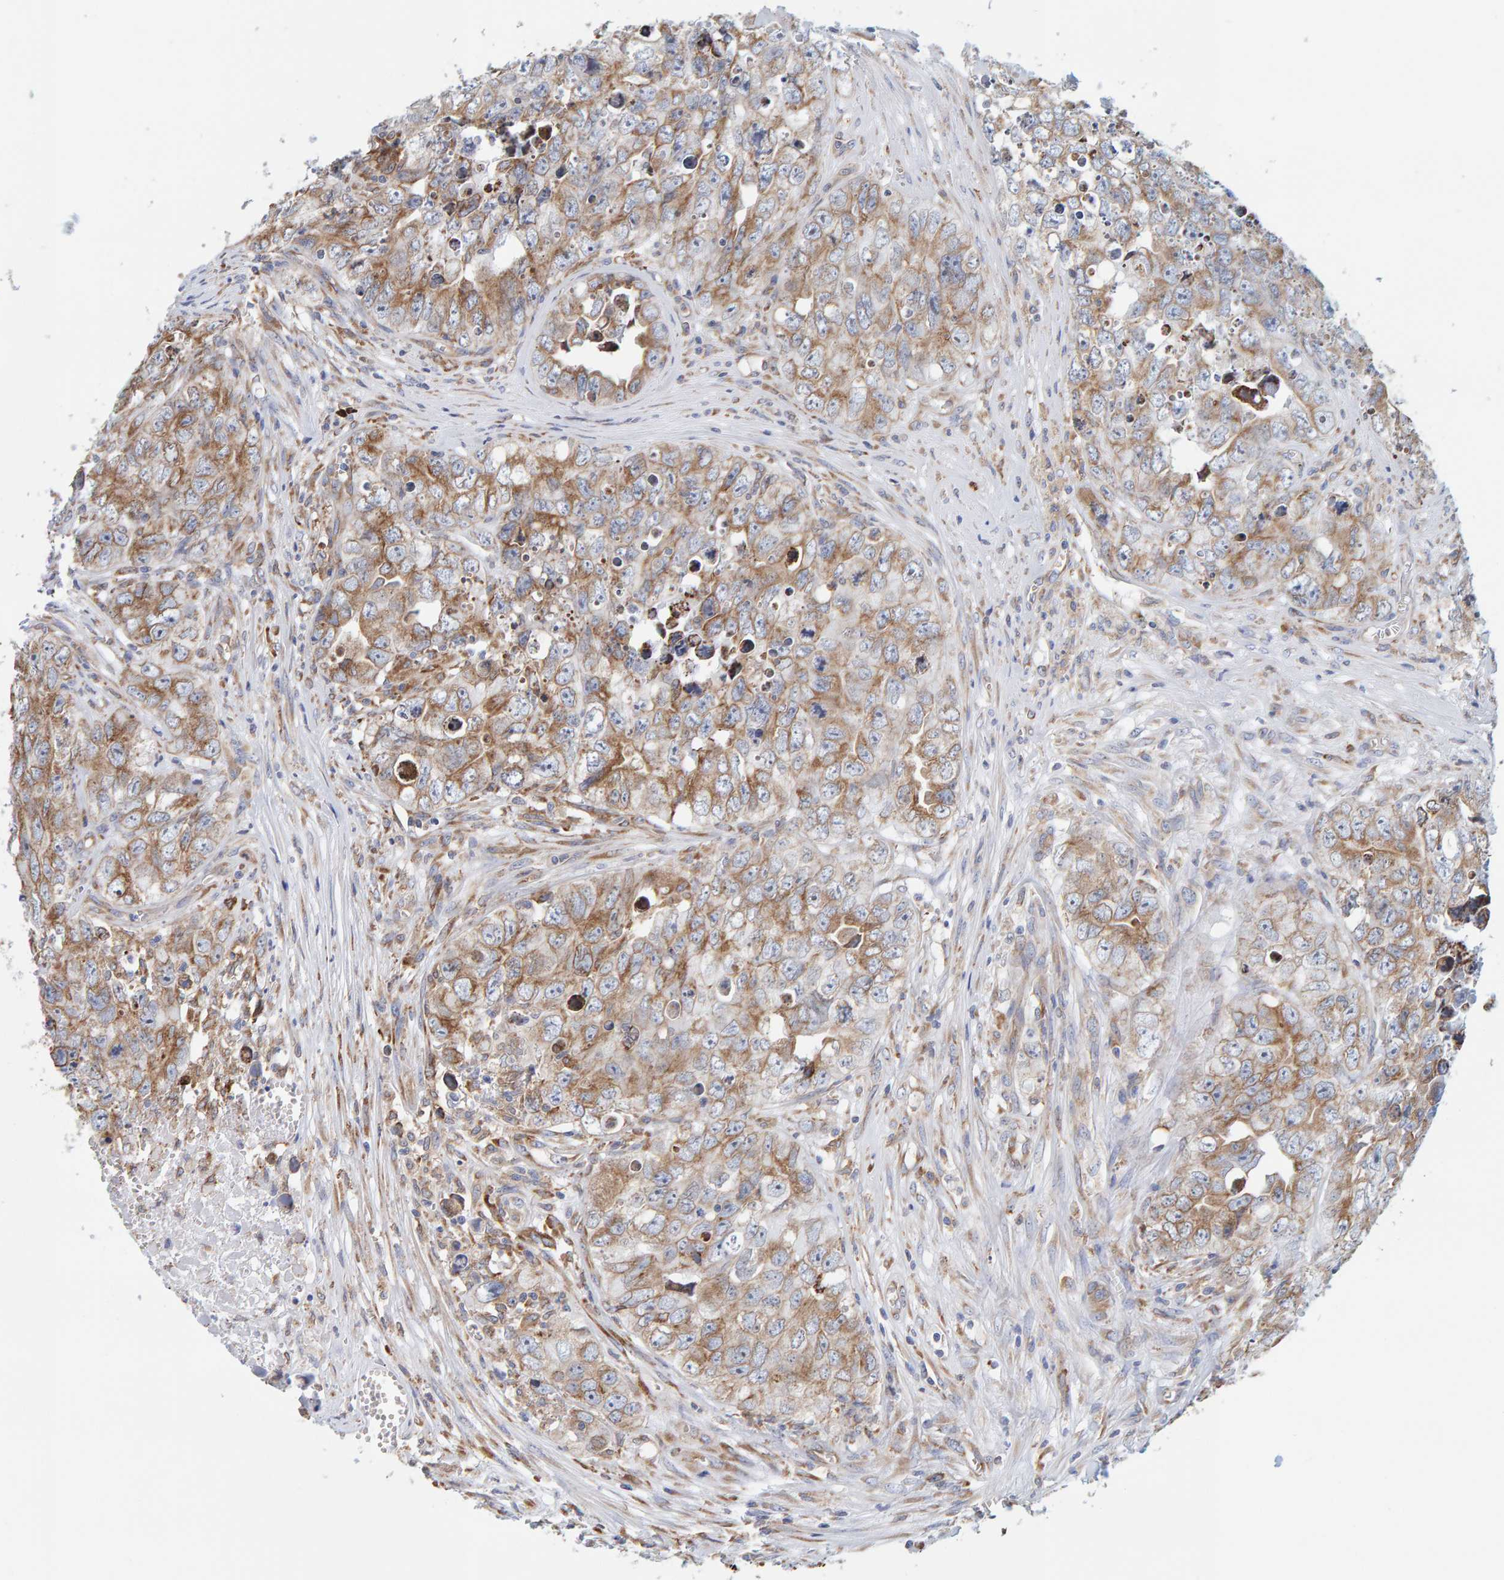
{"staining": {"intensity": "moderate", "quantity": ">75%", "location": "cytoplasmic/membranous"}, "tissue": "testis cancer", "cell_type": "Tumor cells", "image_type": "cancer", "snomed": [{"axis": "morphology", "description": "Seminoma, NOS"}, {"axis": "morphology", "description": "Carcinoma, Embryonal, NOS"}, {"axis": "topography", "description": "Testis"}], "caption": "IHC histopathology image of testis cancer (seminoma) stained for a protein (brown), which shows medium levels of moderate cytoplasmic/membranous positivity in approximately >75% of tumor cells.", "gene": "SGPL1", "patient": {"sex": "male", "age": 43}}